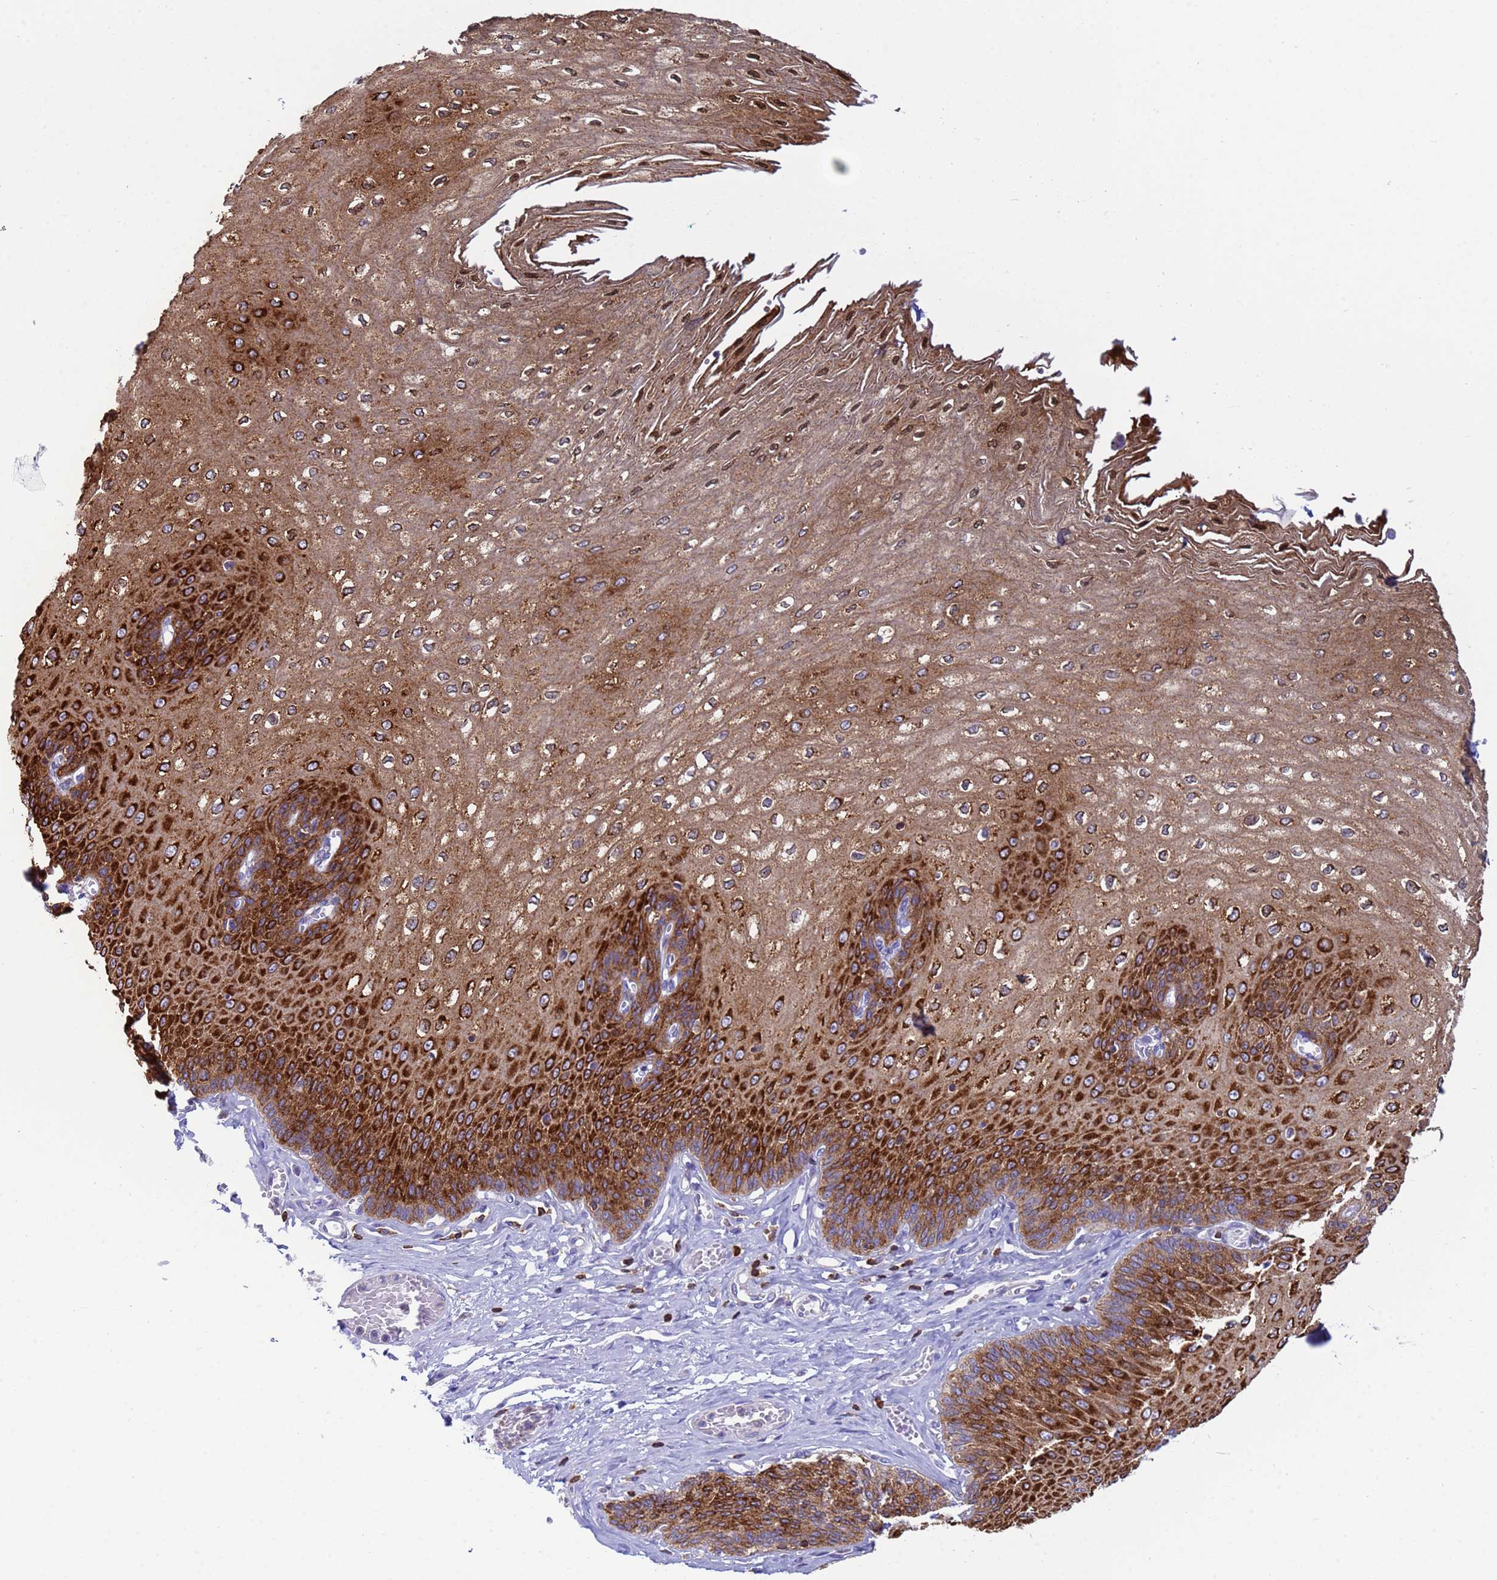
{"staining": {"intensity": "strong", "quantity": ">75%", "location": "cytoplasmic/membranous"}, "tissue": "esophagus", "cell_type": "Squamous epithelial cells", "image_type": "normal", "snomed": [{"axis": "morphology", "description": "Normal tissue, NOS"}, {"axis": "topography", "description": "Esophagus"}], "caption": "Protein positivity by immunohistochemistry demonstrates strong cytoplasmic/membranous expression in about >75% of squamous epithelial cells in unremarkable esophagus. Ihc stains the protein in brown and the nuclei are stained blue.", "gene": "EZR", "patient": {"sex": "male", "age": 60}}